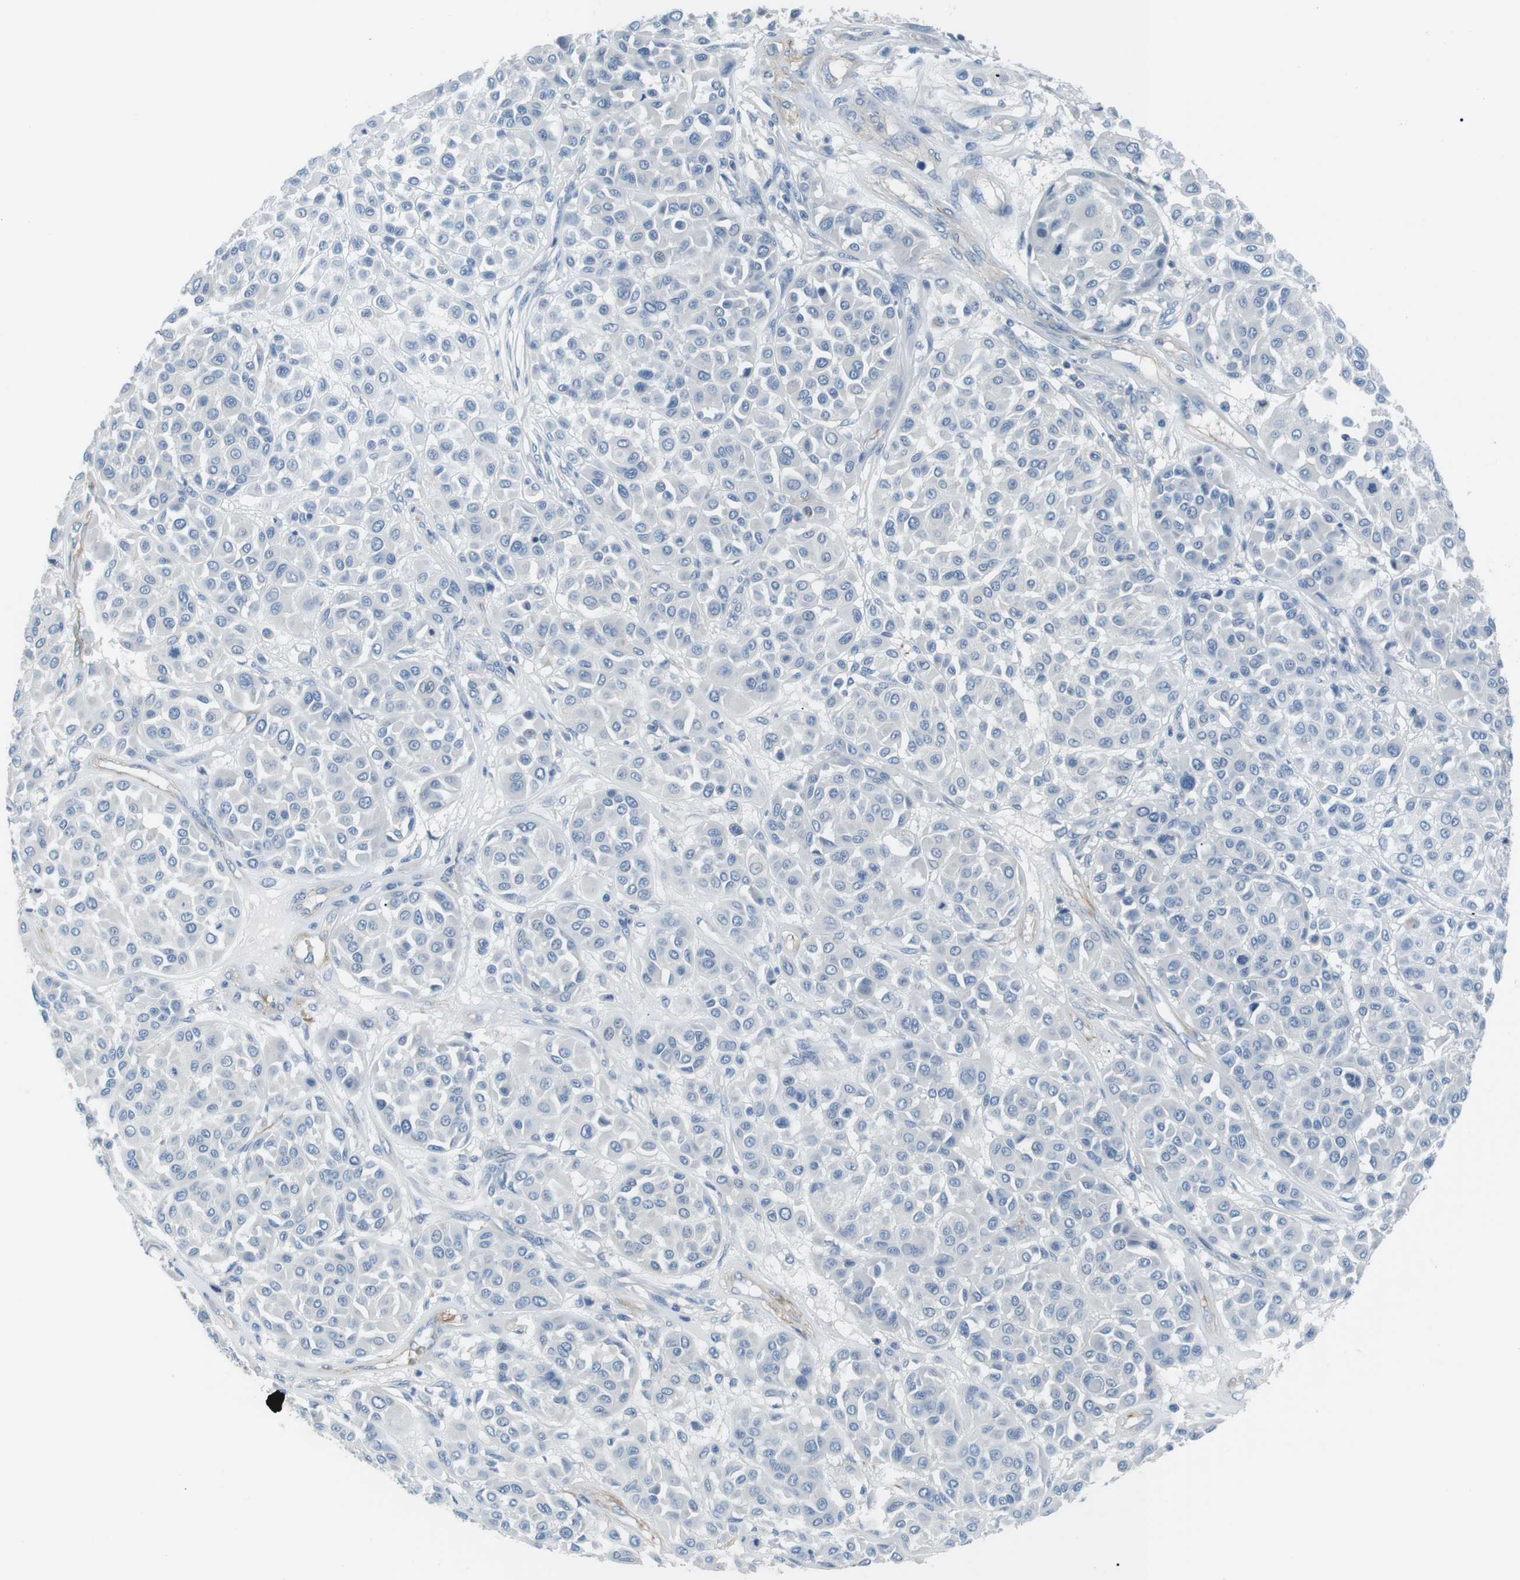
{"staining": {"intensity": "negative", "quantity": "none", "location": "none"}, "tissue": "melanoma", "cell_type": "Tumor cells", "image_type": "cancer", "snomed": [{"axis": "morphology", "description": "Malignant melanoma, Metastatic site"}, {"axis": "topography", "description": "Soft tissue"}], "caption": "Immunohistochemical staining of malignant melanoma (metastatic site) demonstrates no significant staining in tumor cells.", "gene": "ADCY10", "patient": {"sex": "male", "age": 41}}